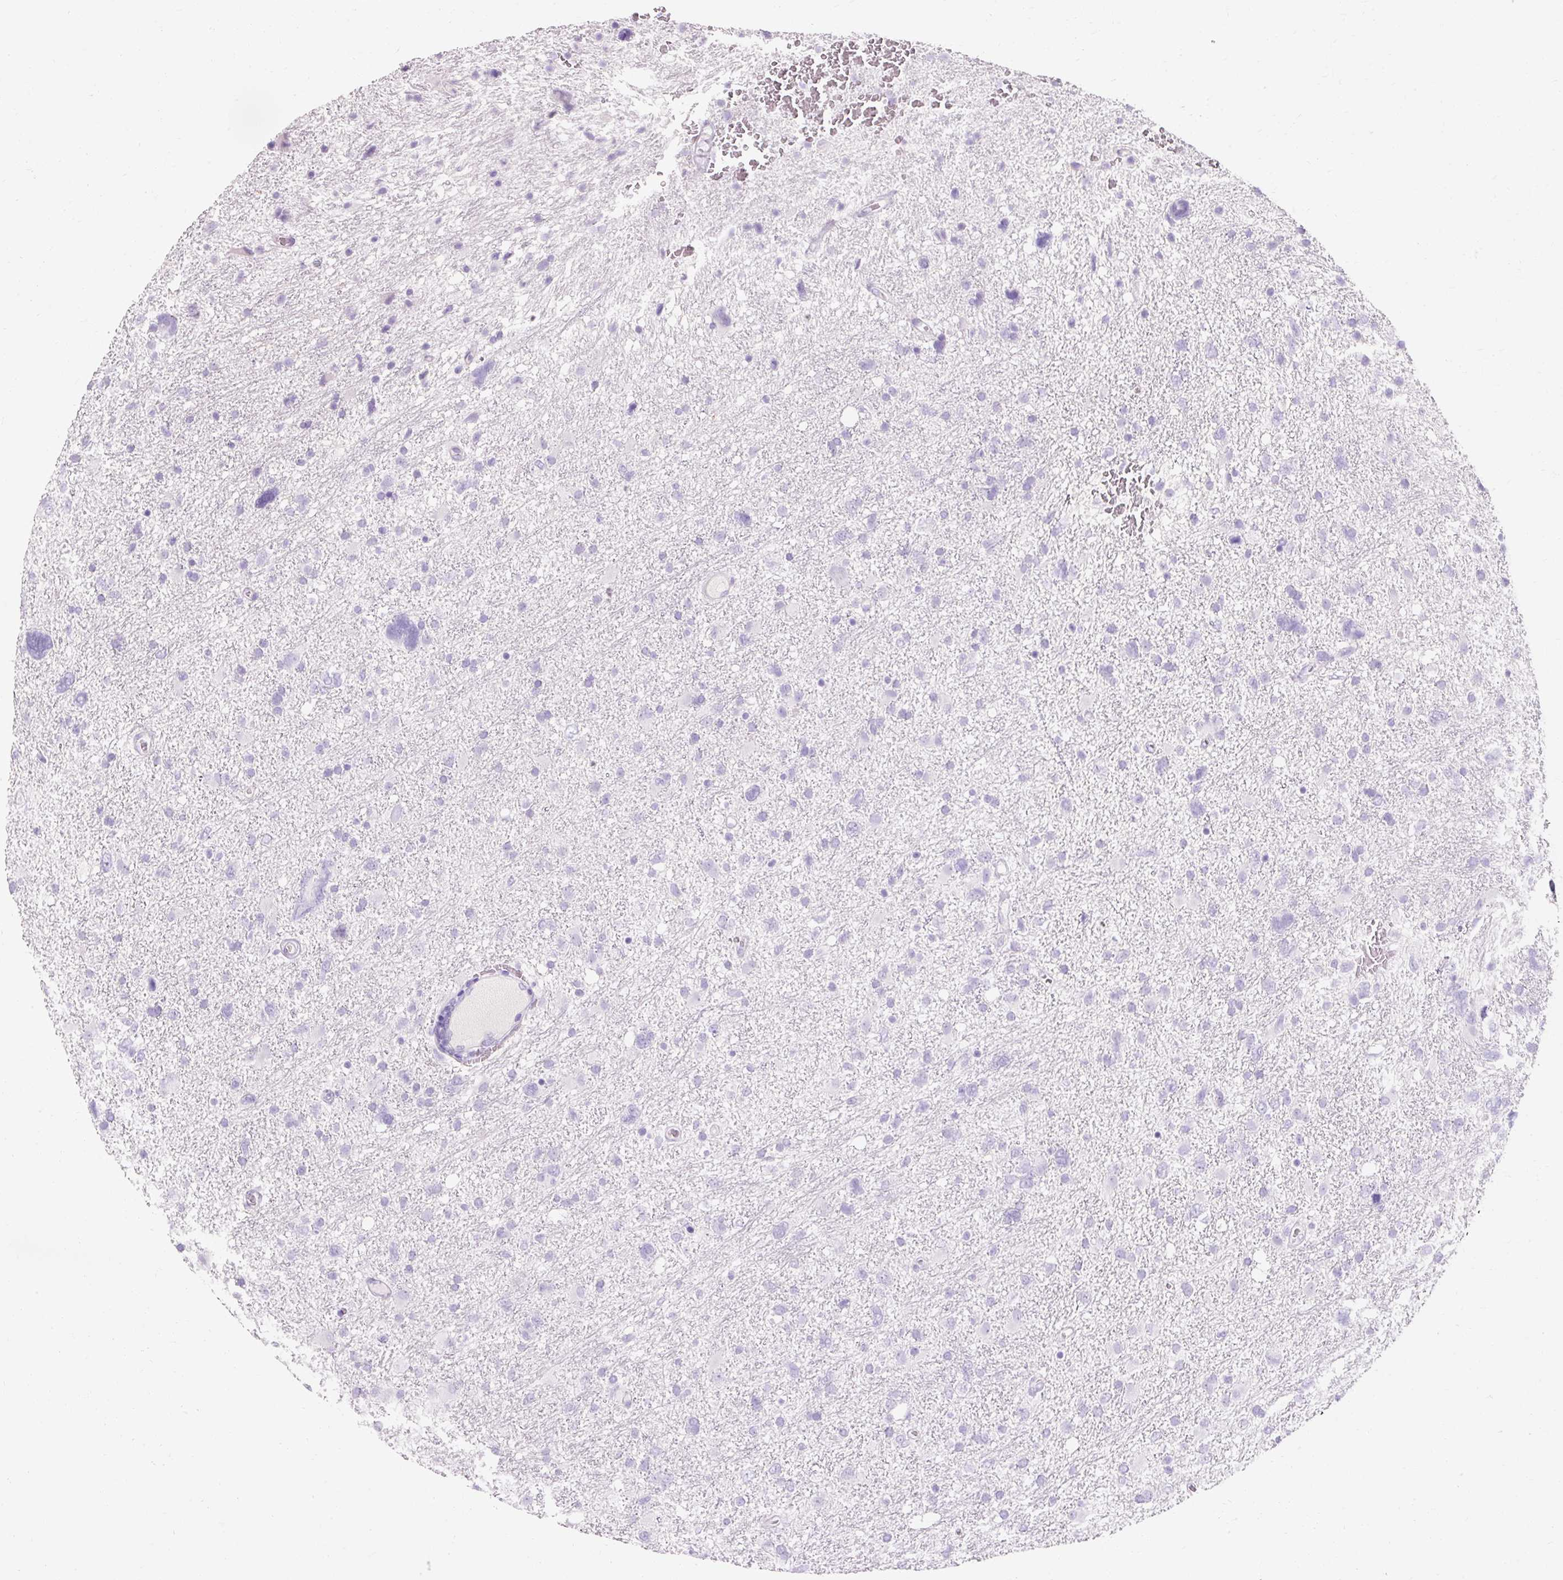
{"staining": {"intensity": "negative", "quantity": "none", "location": "none"}, "tissue": "glioma", "cell_type": "Tumor cells", "image_type": "cancer", "snomed": [{"axis": "morphology", "description": "Glioma, malignant, High grade"}, {"axis": "topography", "description": "Brain"}], "caption": "Tumor cells are negative for brown protein staining in glioma.", "gene": "TMEM213", "patient": {"sex": "male", "age": 61}}